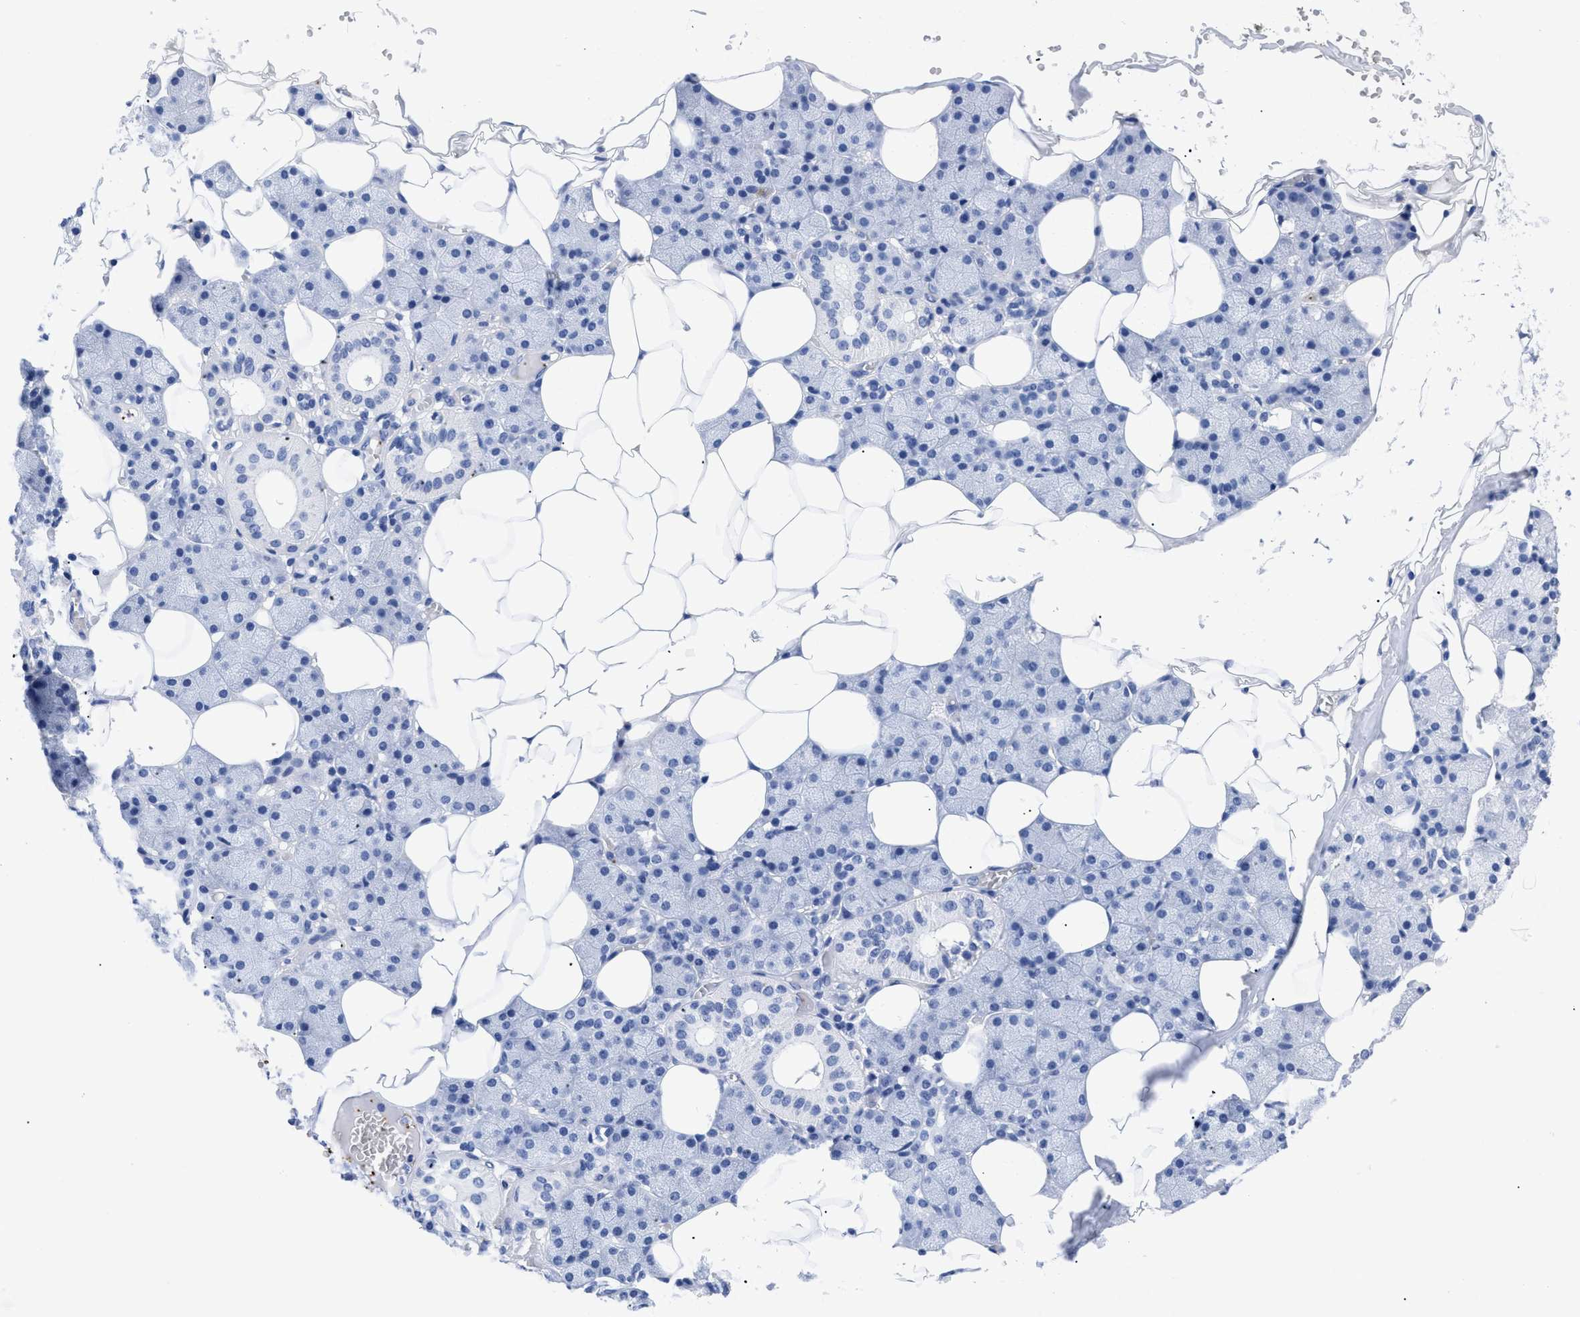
{"staining": {"intensity": "negative", "quantity": "none", "location": "none"}, "tissue": "salivary gland", "cell_type": "Glandular cells", "image_type": "normal", "snomed": [{"axis": "morphology", "description": "Normal tissue, NOS"}, {"axis": "topography", "description": "Salivary gland"}], "caption": "Glandular cells show no significant protein staining in unremarkable salivary gland. The staining was performed using DAB (3,3'-diaminobenzidine) to visualize the protein expression in brown, while the nuclei were stained in blue with hematoxylin (Magnification: 20x).", "gene": "TREML1", "patient": {"sex": "female", "age": 33}}